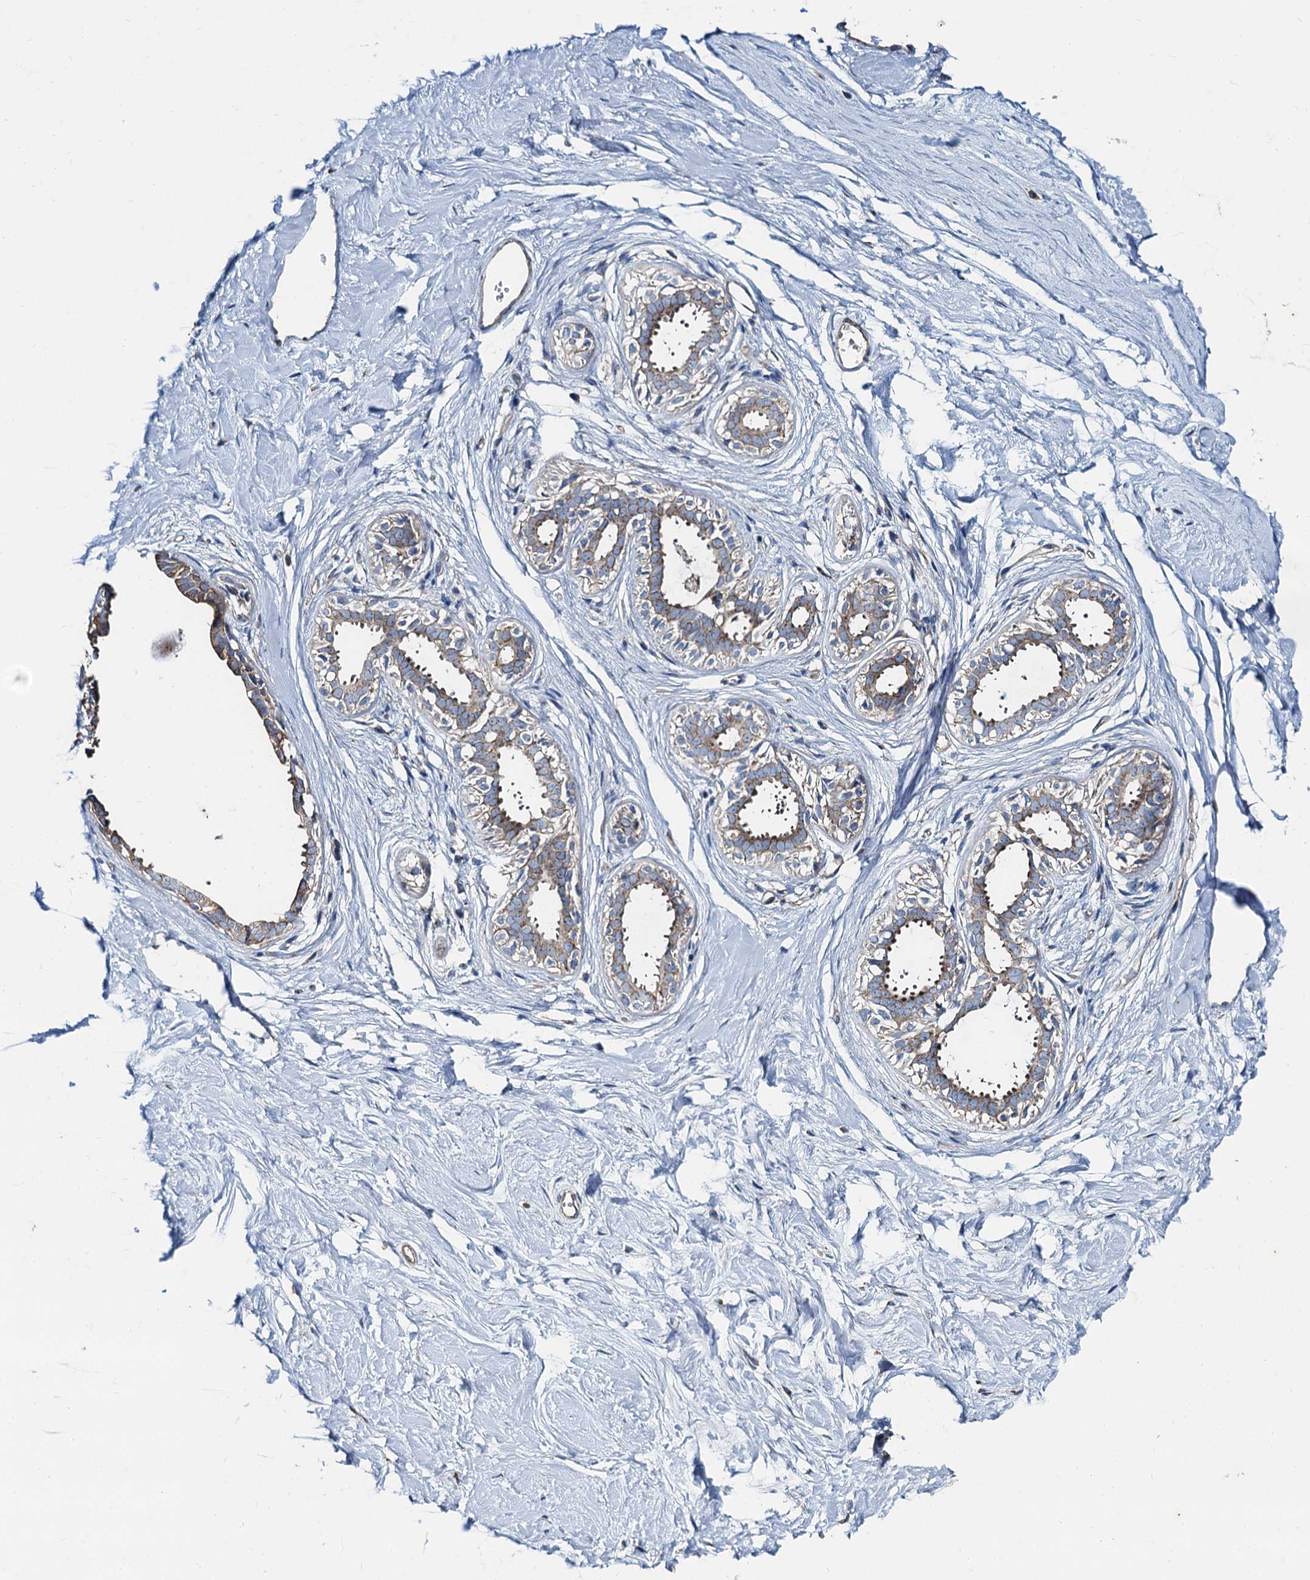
{"staining": {"intensity": "negative", "quantity": "none", "location": "none"}, "tissue": "breast", "cell_type": "Adipocytes", "image_type": "normal", "snomed": [{"axis": "morphology", "description": "Normal tissue, NOS"}, {"axis": "topography", "description": "Breast"}], "caption": "An IHC photomicrograph of normal breast is shown. There is no staining in adipocytes of breast.", "gene": "NGRN", "patient": {"sex": "female", "age": 45}}